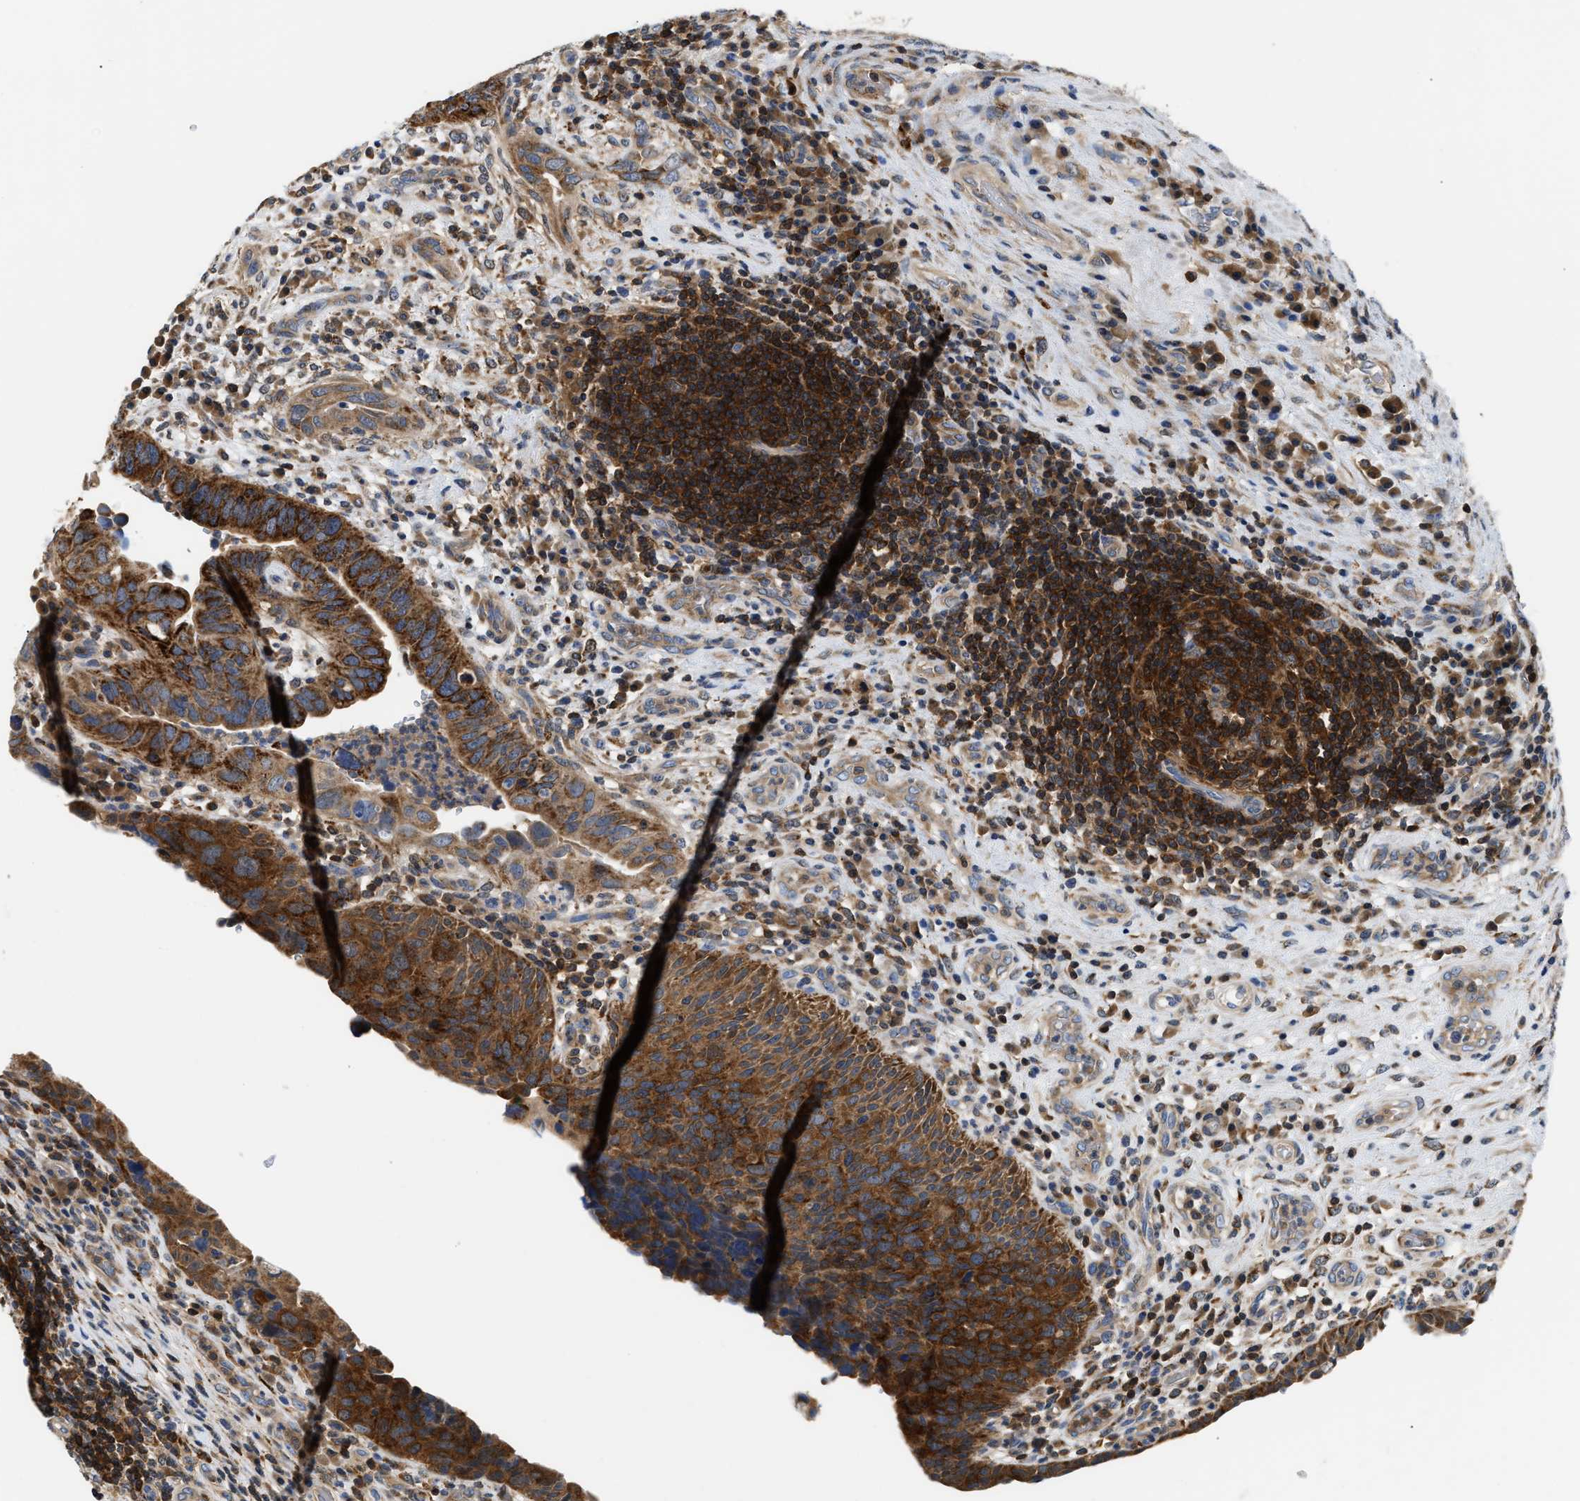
{"staining": {"intensity": "strong", "quantity": ">75%", "location": "cytoplasmic/membranous"}, "tissue": "urothelial cancer", "cell_type": "Tumor cells", "image_type": "cancer", "snomed": [{"axis": "morphology", "description": "Urothelial carcinoma, High grade"}, {"axis": "topography", "description": "Urinary bladder"}], "caption": "A micrograph of urothelial cancer stained for a protein demonstrates strong cytoplasmic/membranous brown staining in tumor cells.", "gene": "CCM2", "patient": {"sex": "female", "age": 82}}